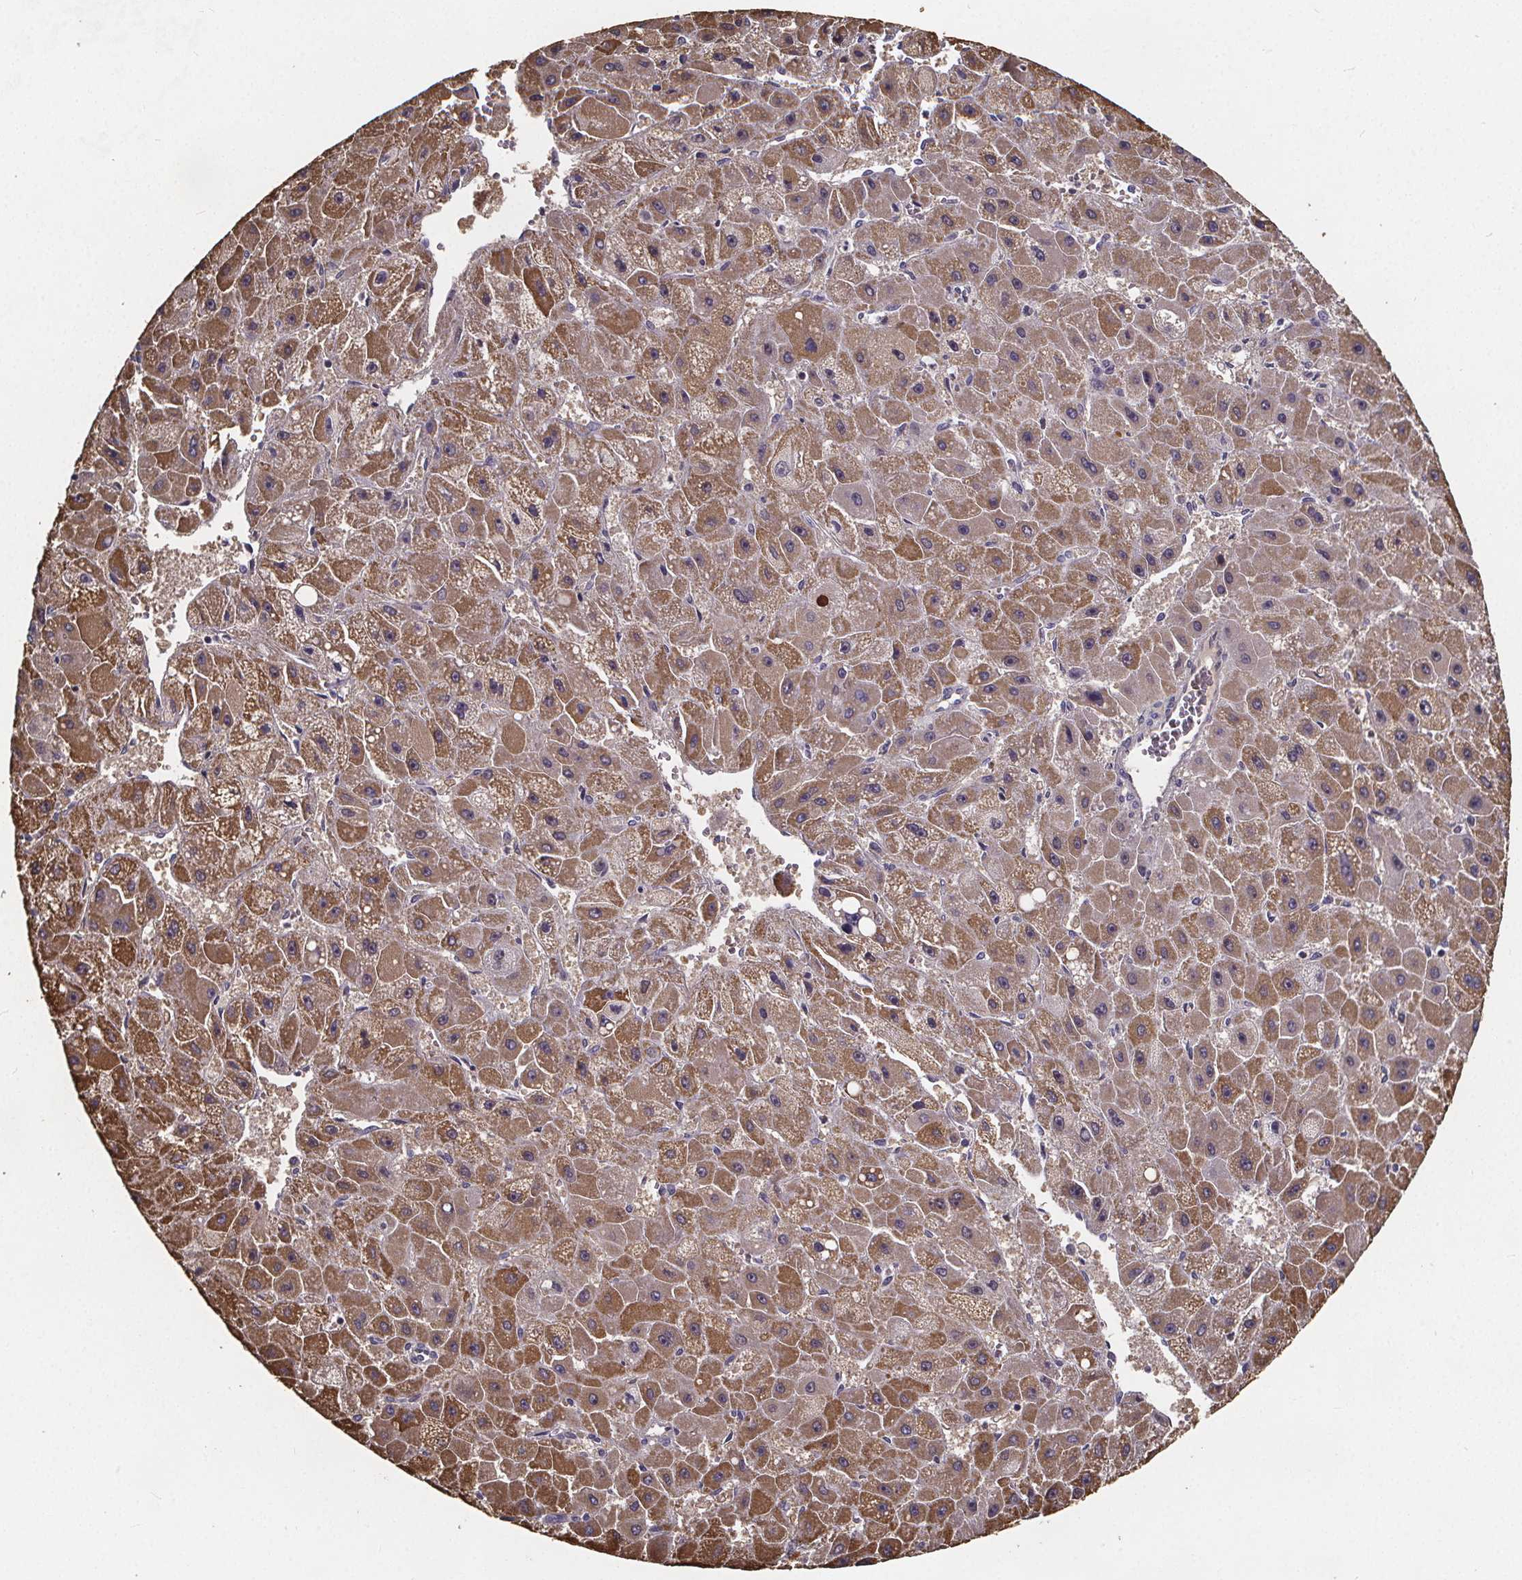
{"staining": {"intensity": "moderate", "quantity": ">75%", "location": "cytoplasmic/membranous"}, "tissue": "liver cancer", "cell_type": "Tumor cells", "image_type": "cancer", "snomed": [{"axis": "morphology", "description": "Carcinoma, Hepatocellular, NOS"}, {"axis": "topography", "description": "Liver"}], "caption": "Protein expression analysis of human liver cancer (hepatocellular carcinoma) reveals moderate cytoplasmic/membranous staining in about >75% of tumor cells.", "gene": "FBXW2", "patient": {"sex": "female", "age": 25}}